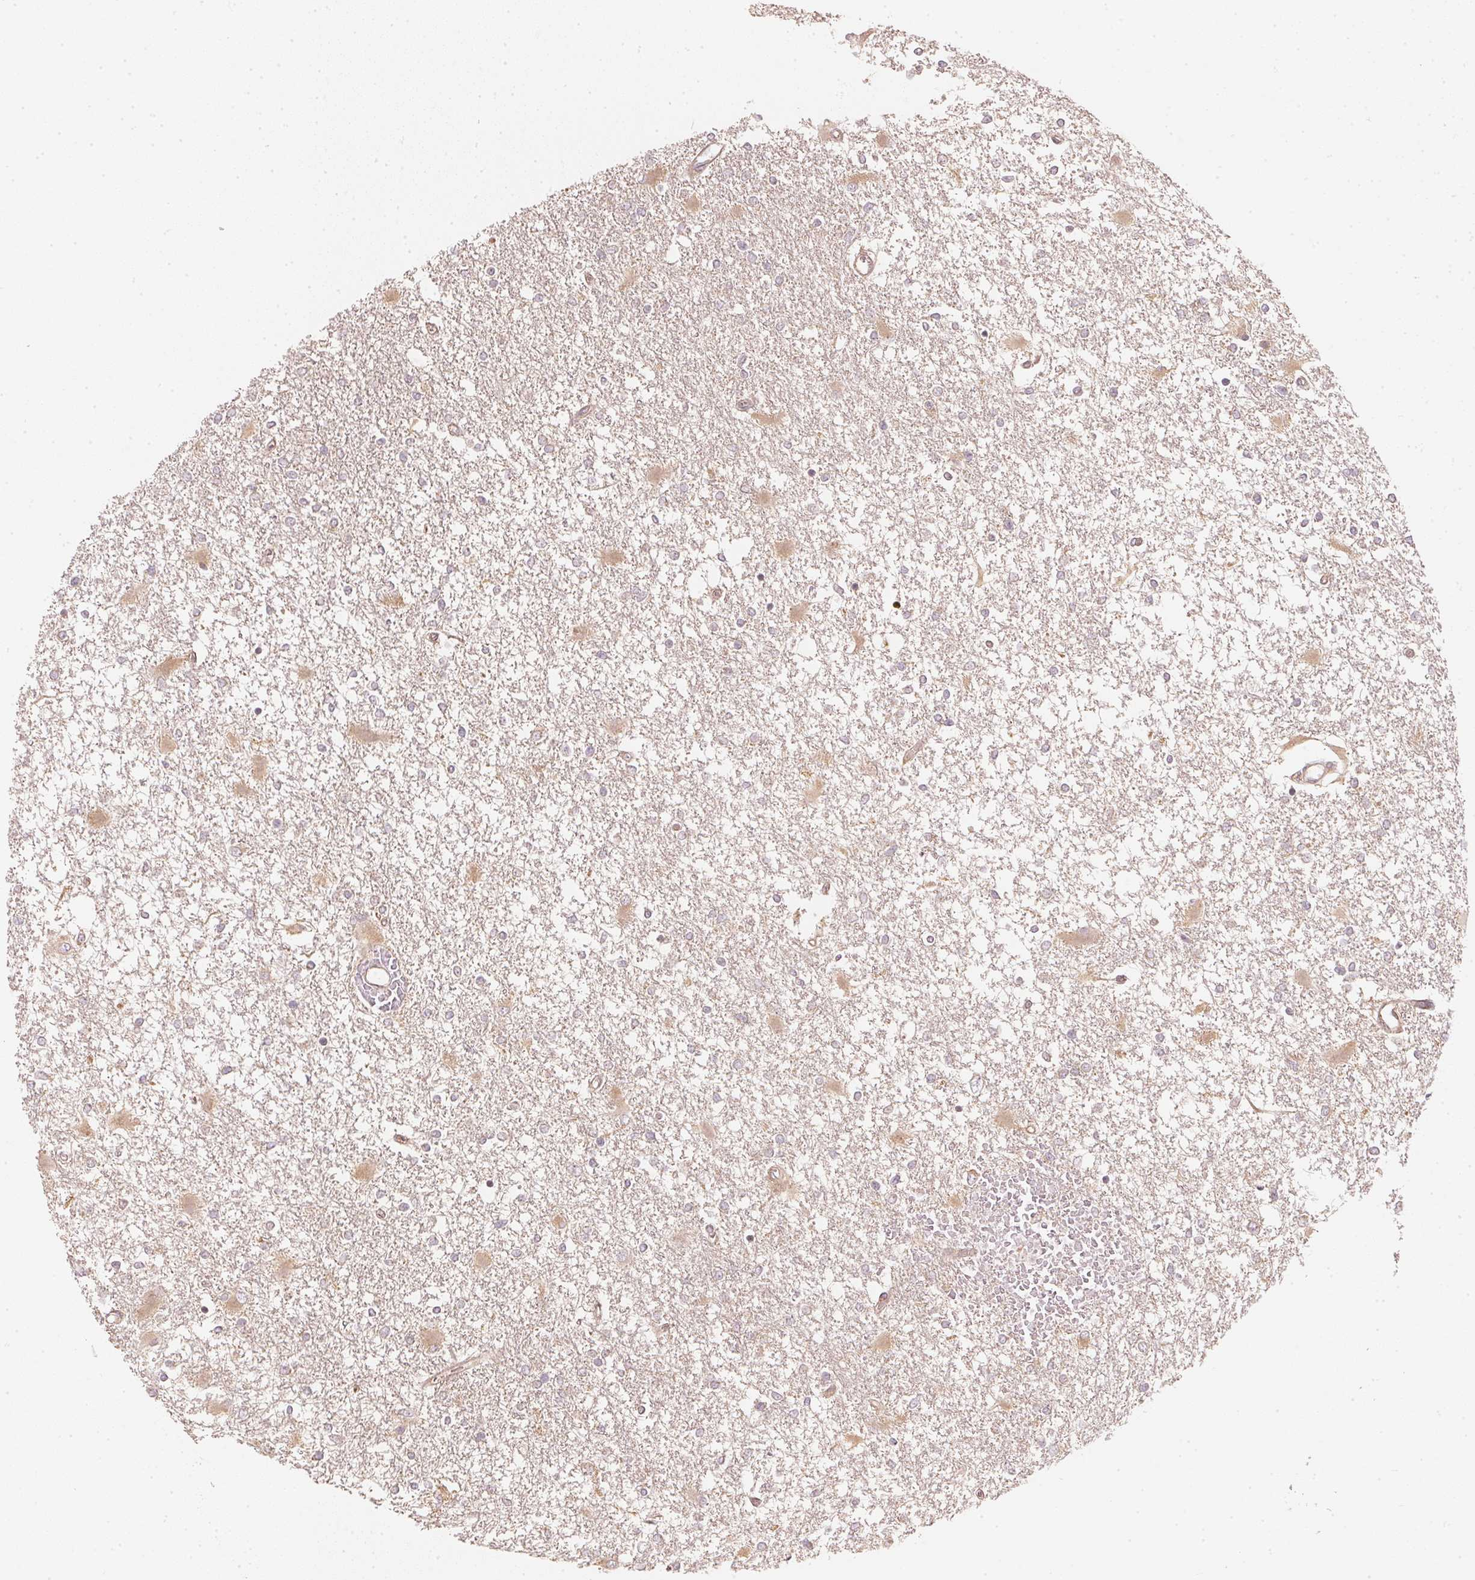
{"staining": {"intensity": "weak", "quantity": "<25%", "location": "cytoplasmic/membranous"}, "tissue": "glioma", "cell_type": "Tumor cells", "image_type": "cancer", "snomed": [{"axis": "morphology", "description": "Glioma, malignant, High grade"}, {"axis": "topography", "description": "Cerebral cortex"}], "caption": "Tumor cells show no significant staining in glioma. (Immunohistochemistry, brightfield microscopy, high magnification).", "gene": "WDR54", "patient": {"sex": "male", "age": 79}}